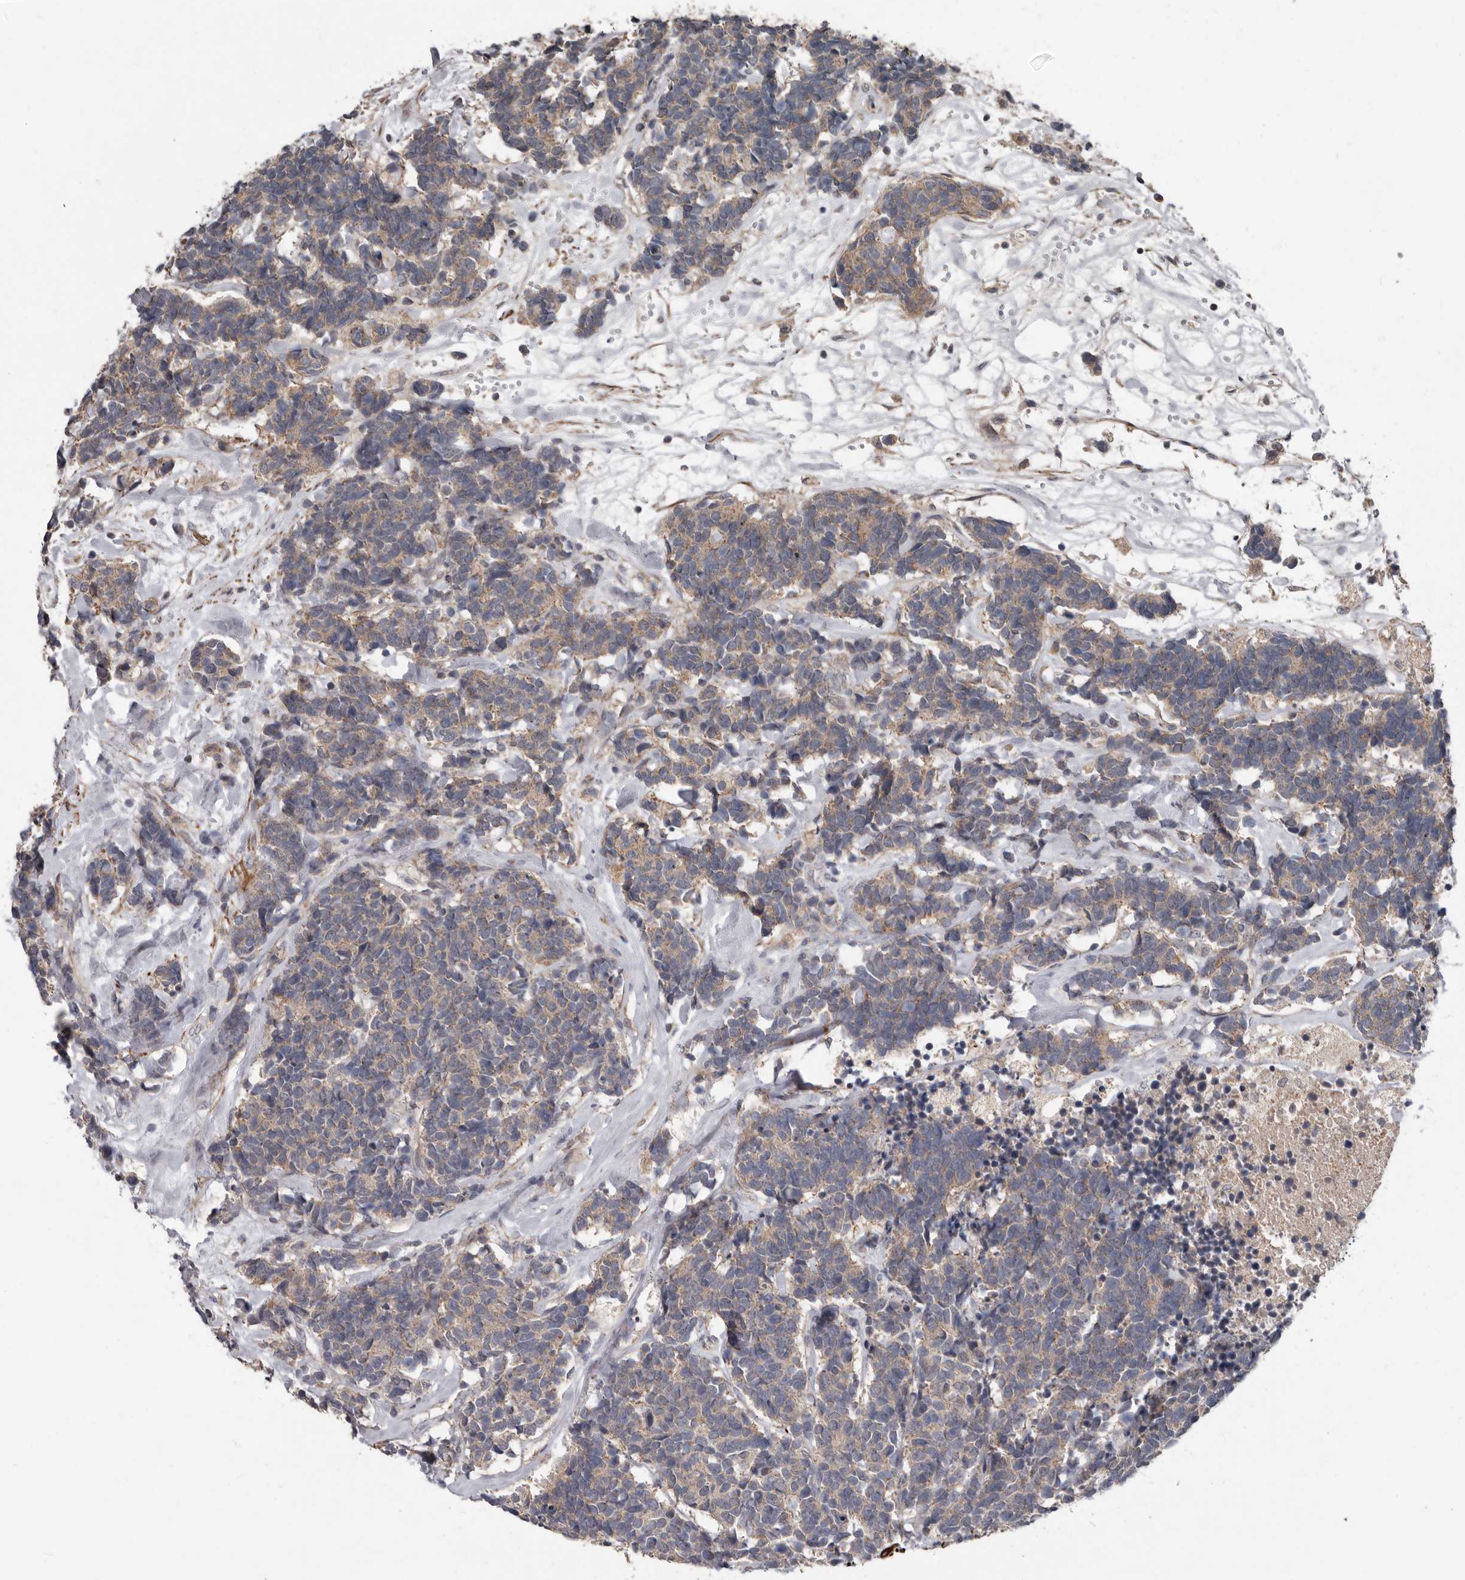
{"staining": {"intensity": "weak", "quantity": "25%-75%", "location": "cytoplasmic/membranous"}, "tissue": "carcinoid", "cell_type": "Tumor cells", "image_type": "cancer", "snomed": [{"axis": "morphology", "description": "Carcinoma, NOS"}, {"axis": "morphology", "description": "Carcinoid, malignant, NOS"}, {"axis": "topography", "description": "Urinary bladder"}], "caption": "This histopathology image exhibits carcinoid stained with immunohistochemistry to label a protein in brown. The cytoplasmic/membranous of tumor cells show weak positivity for the protein. Nuclei are counter-stained blue.", "gene": "FGFR4", "patient": {"sex": "male", "age": 57}}